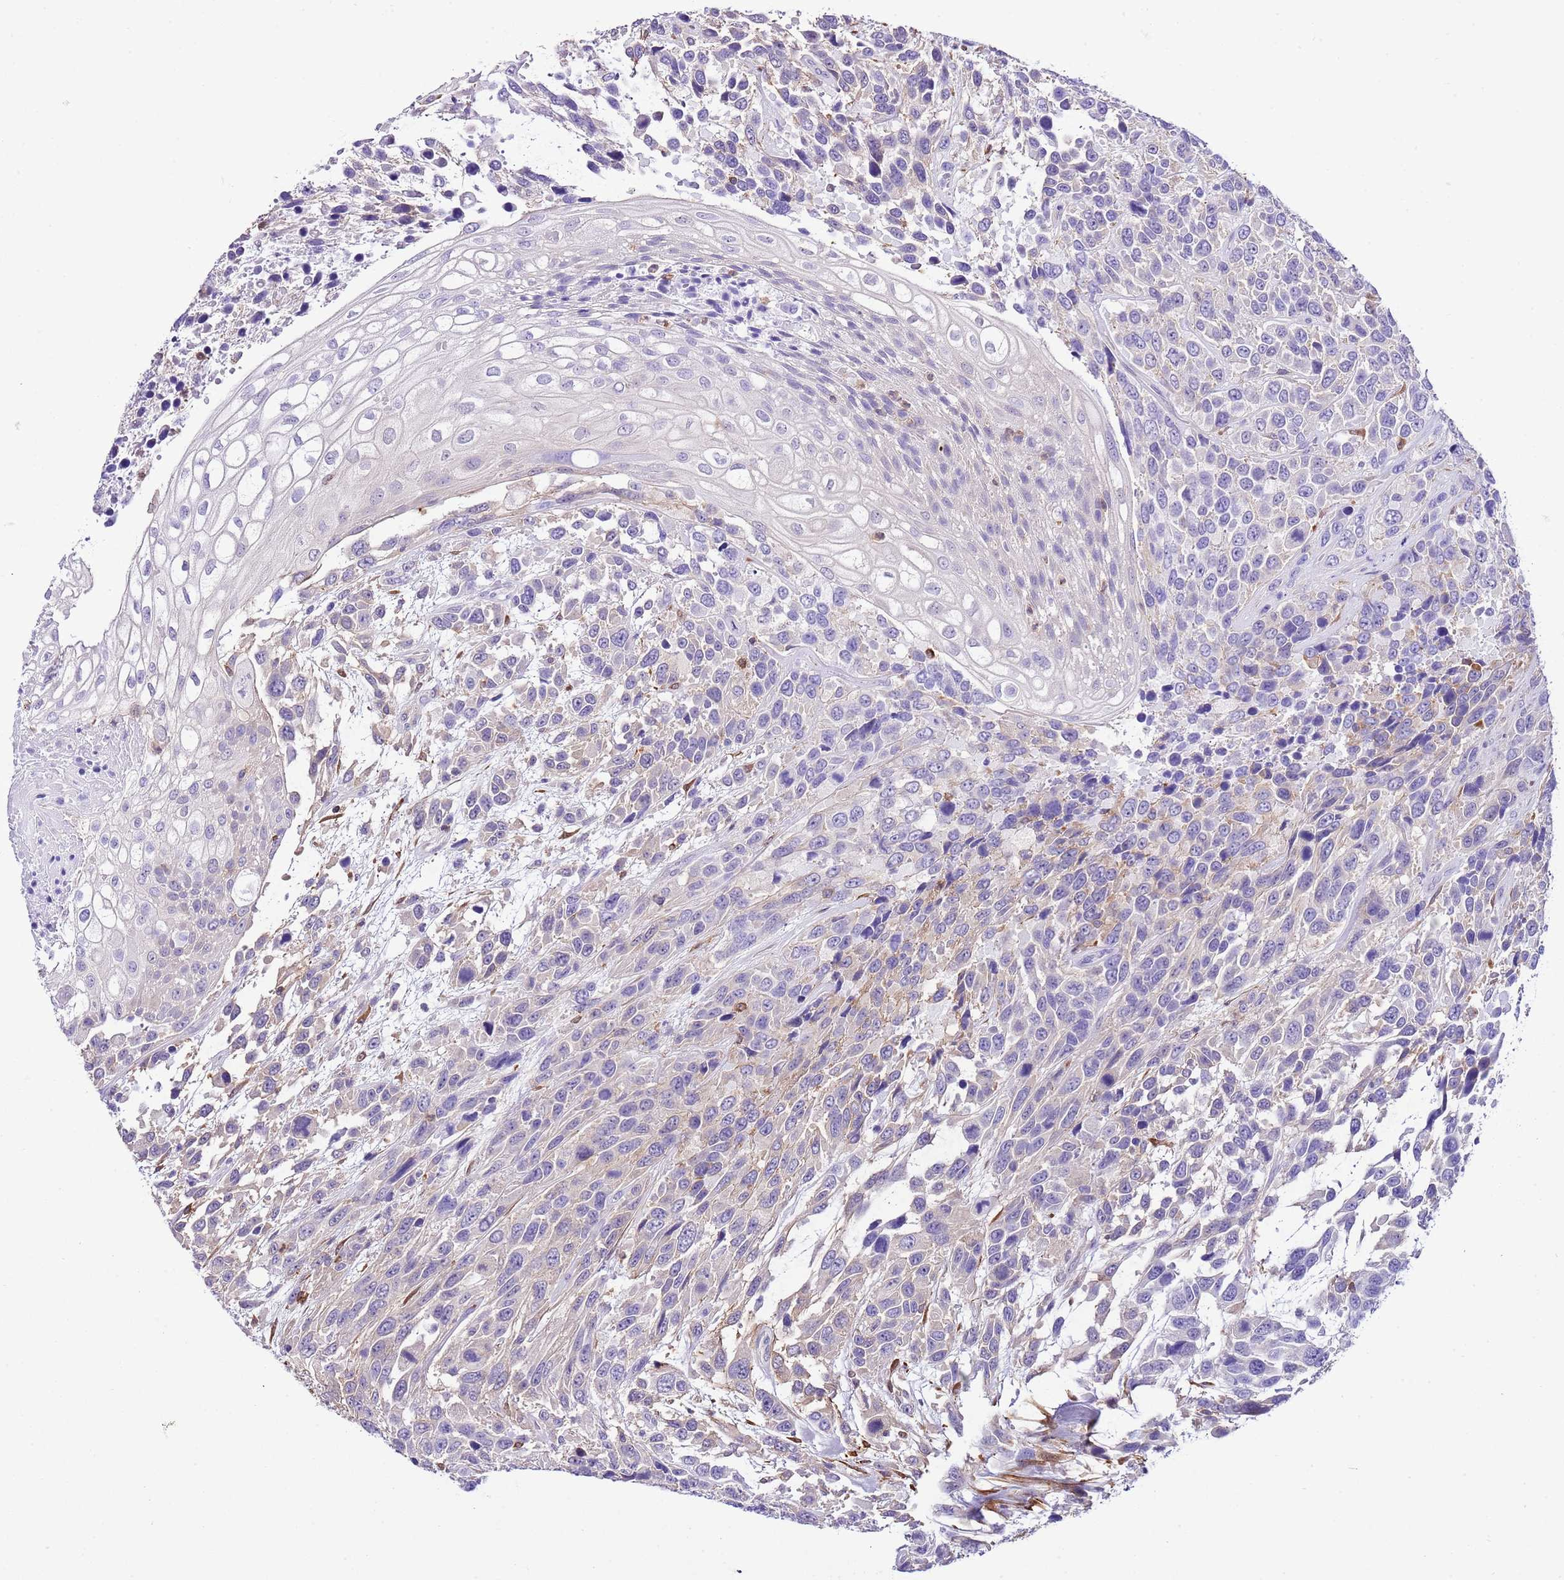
{"staining": {"intensity": "weak", "quantity": "<25%", "location": "cytoplasmic/membranous"}, "tissue": "urothelial cancer", "cell_type": "Tumor cells", "image_type": "cancer", "snomed": [{"axis": "morphology", "description": "Urothelial carcinoma, High grade"}, {"axis": "topography", "description": "Urinary bladder"}], "caption": "Immunohistochemistry (IHC) micrograph of urothelial cancer stained for a protein (brown), which reveals no positivity in tumor cells.", "gene": "CNN2", "patient": {"sex": "female", "age": 70}}